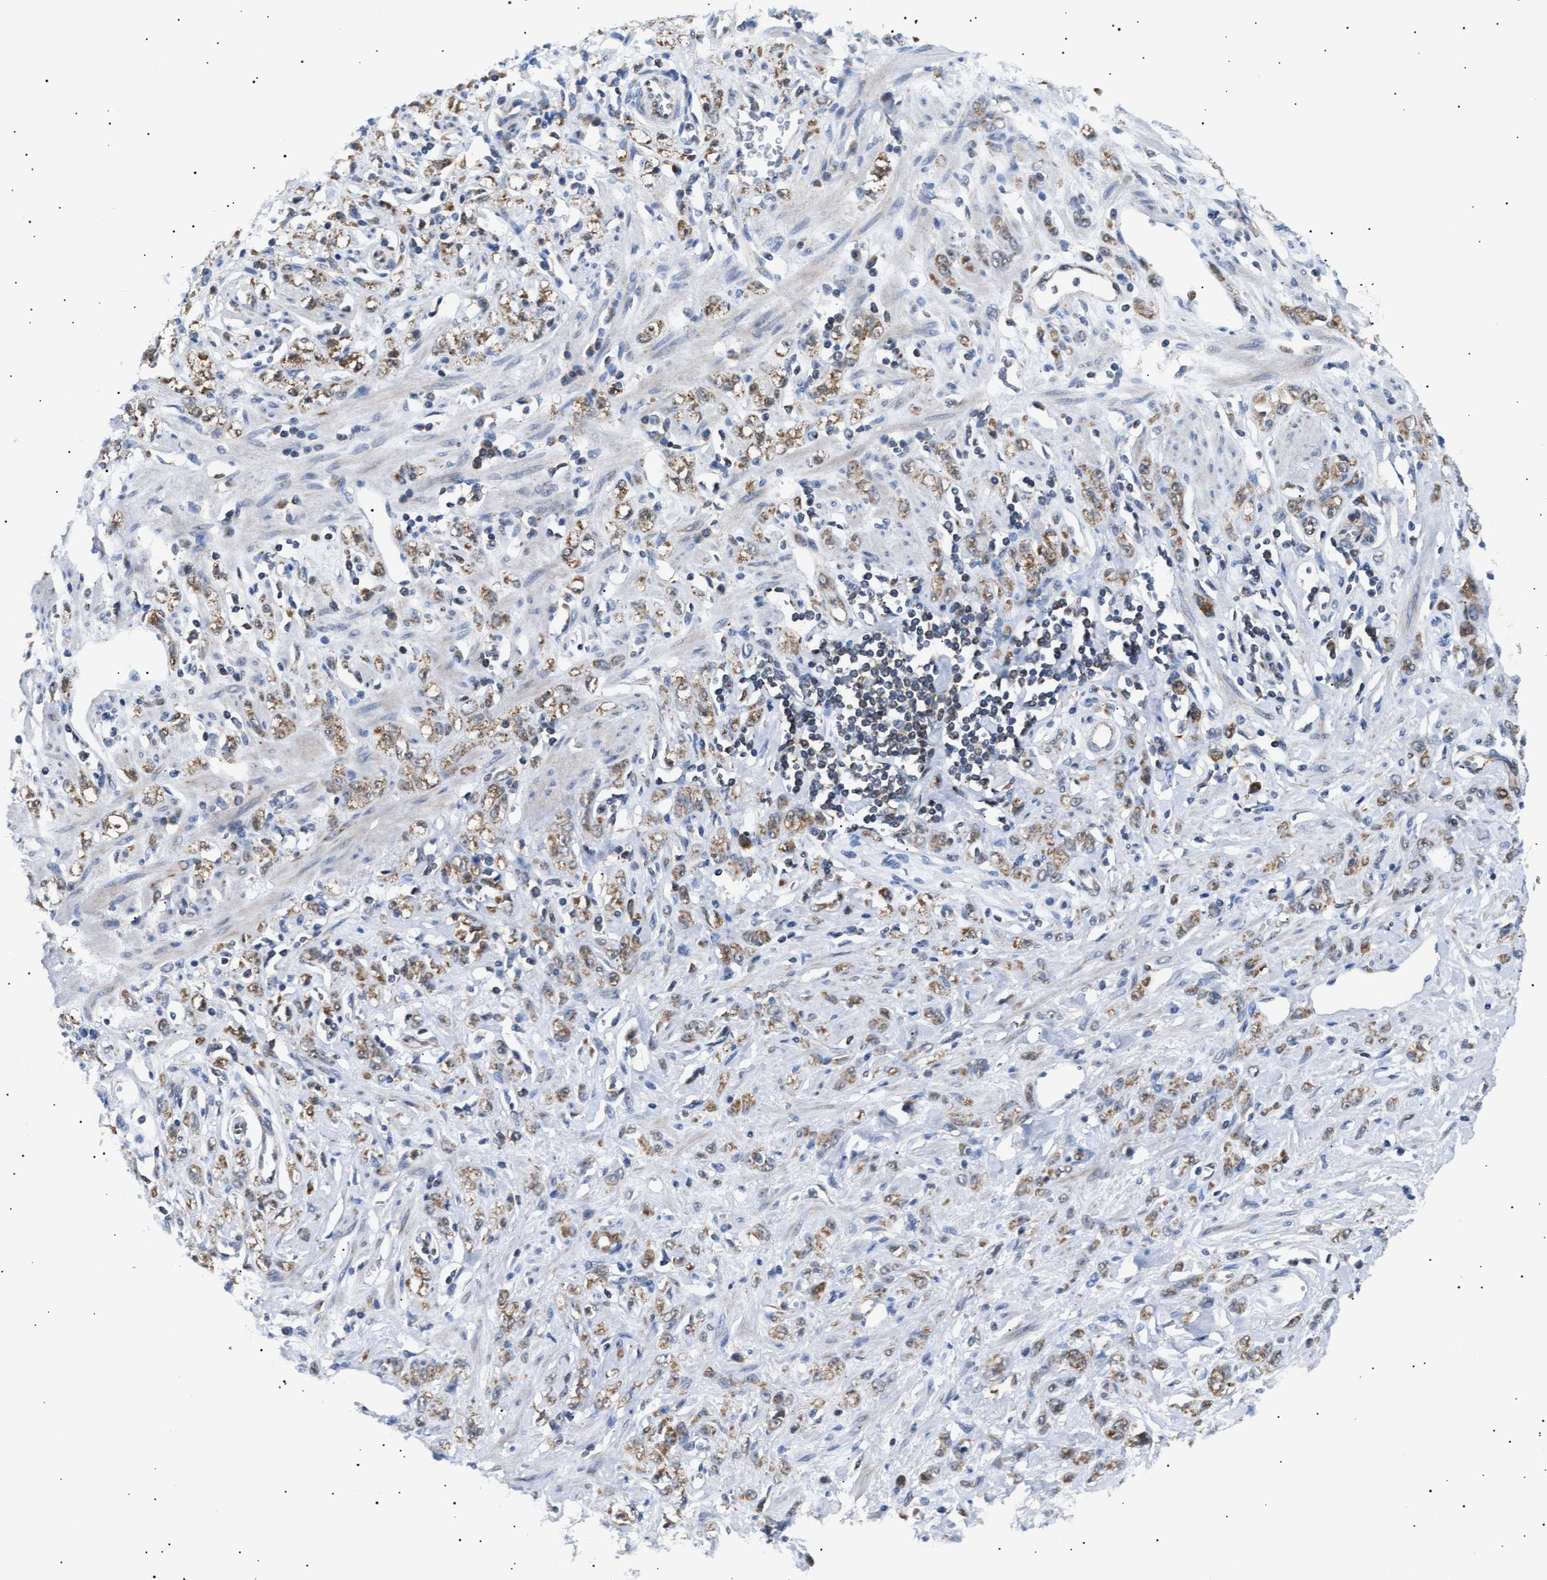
{"staining": {"intensity": "moderate", "quantity": ">75%", "location": "cytoplasmic/membranous"}, "tissue": "stomach cancer", "cell_type": "Tumor cells", "image_type": "cancer", "snomed": [{"axis": "morphology", "description": "Normal tissue, NOS"}, {"axis": "morphology", "description": "Adenocarcinoma, NOS"}, {"axis": "topography", "description": "Stomach"}], "caption": "Protein expression analysis of human stomach cancer reveals moderate cytoplasmic/membranous staining in about >75% of tumor cells.", "gene": "SIRT5", "patient": {"sex": "male", "age": 82}}